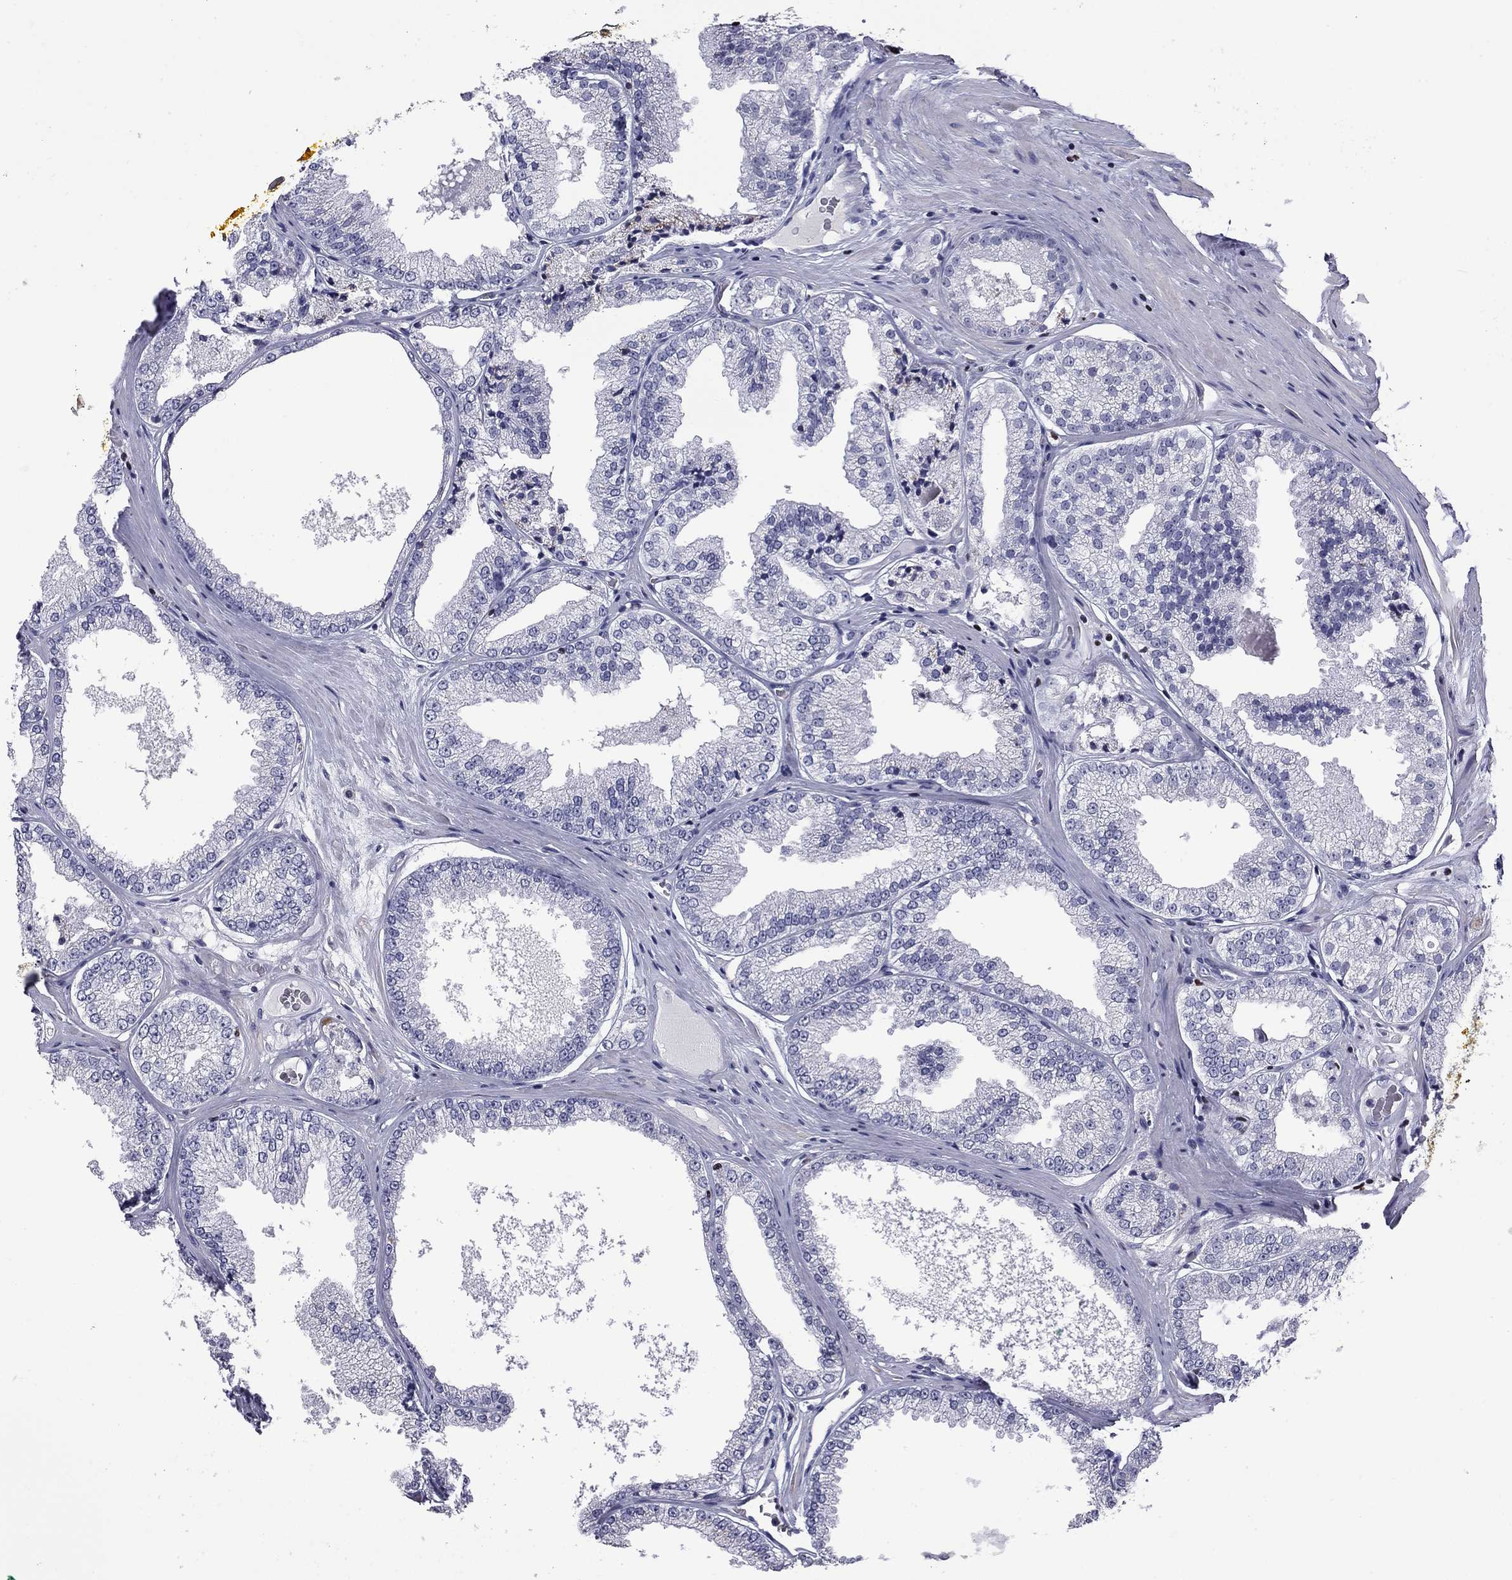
{"staining": {"intensity": "negative", "quantity": "none", "location": "none"}, "tissue": "prostate cancer", "cell_type": "Tumor cells", "image_type": "cancer", "snomed": [{"axis": "morphology", "description": "Adenocarcinoma, Low grade"}, {"axis": "topography", "description": "Prostate"}], "caption": "Immunohistochemical staining of prostate cancer (low-grade adenocarcinoma) reveals no significant positivity in tumor cells.", "gene": "IKZF3", "patient": {"sex": "male", "age": 68}}